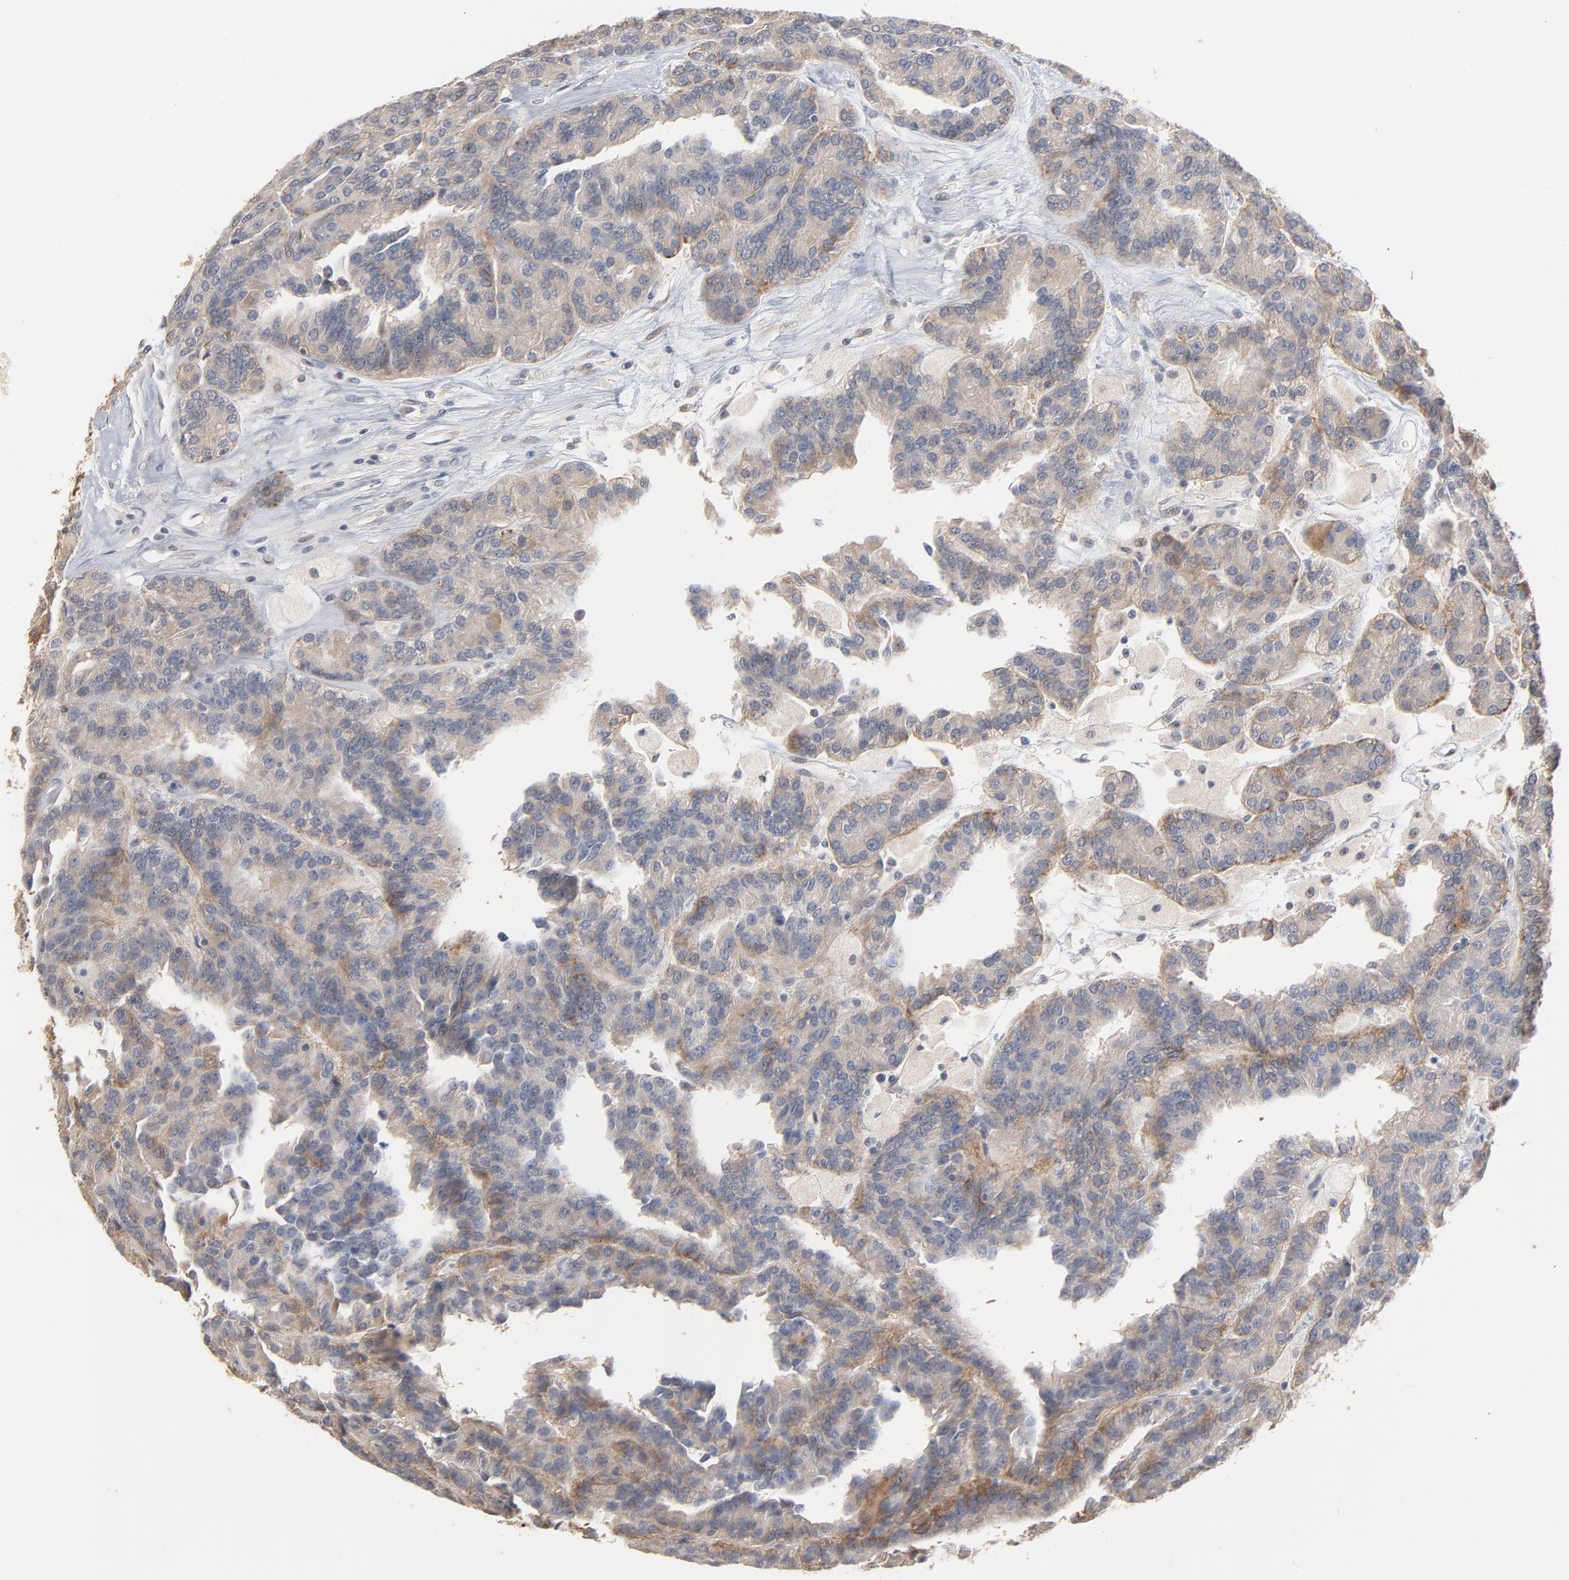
{"staining": {"intensity": "weak", "quantity": "25%-75%", "location": "cytoplasmic/membranous"}, "tissue": "renal cancer", "cell_type": "Tumor cells", "image_type": "cancer", "snomed": [{"axis": "morphology", "description": "Adenocarcinoma, NOS"}, {"axis": "topography", "description": "Kidney"}], "caption": "A brown stain shows weak cytoplasmic/membranous expression of a protein in human adenocarcinoma (renal) tumor cells.", "gene": "EPCAM", "patient": {"sex": "male", "age": 46}}